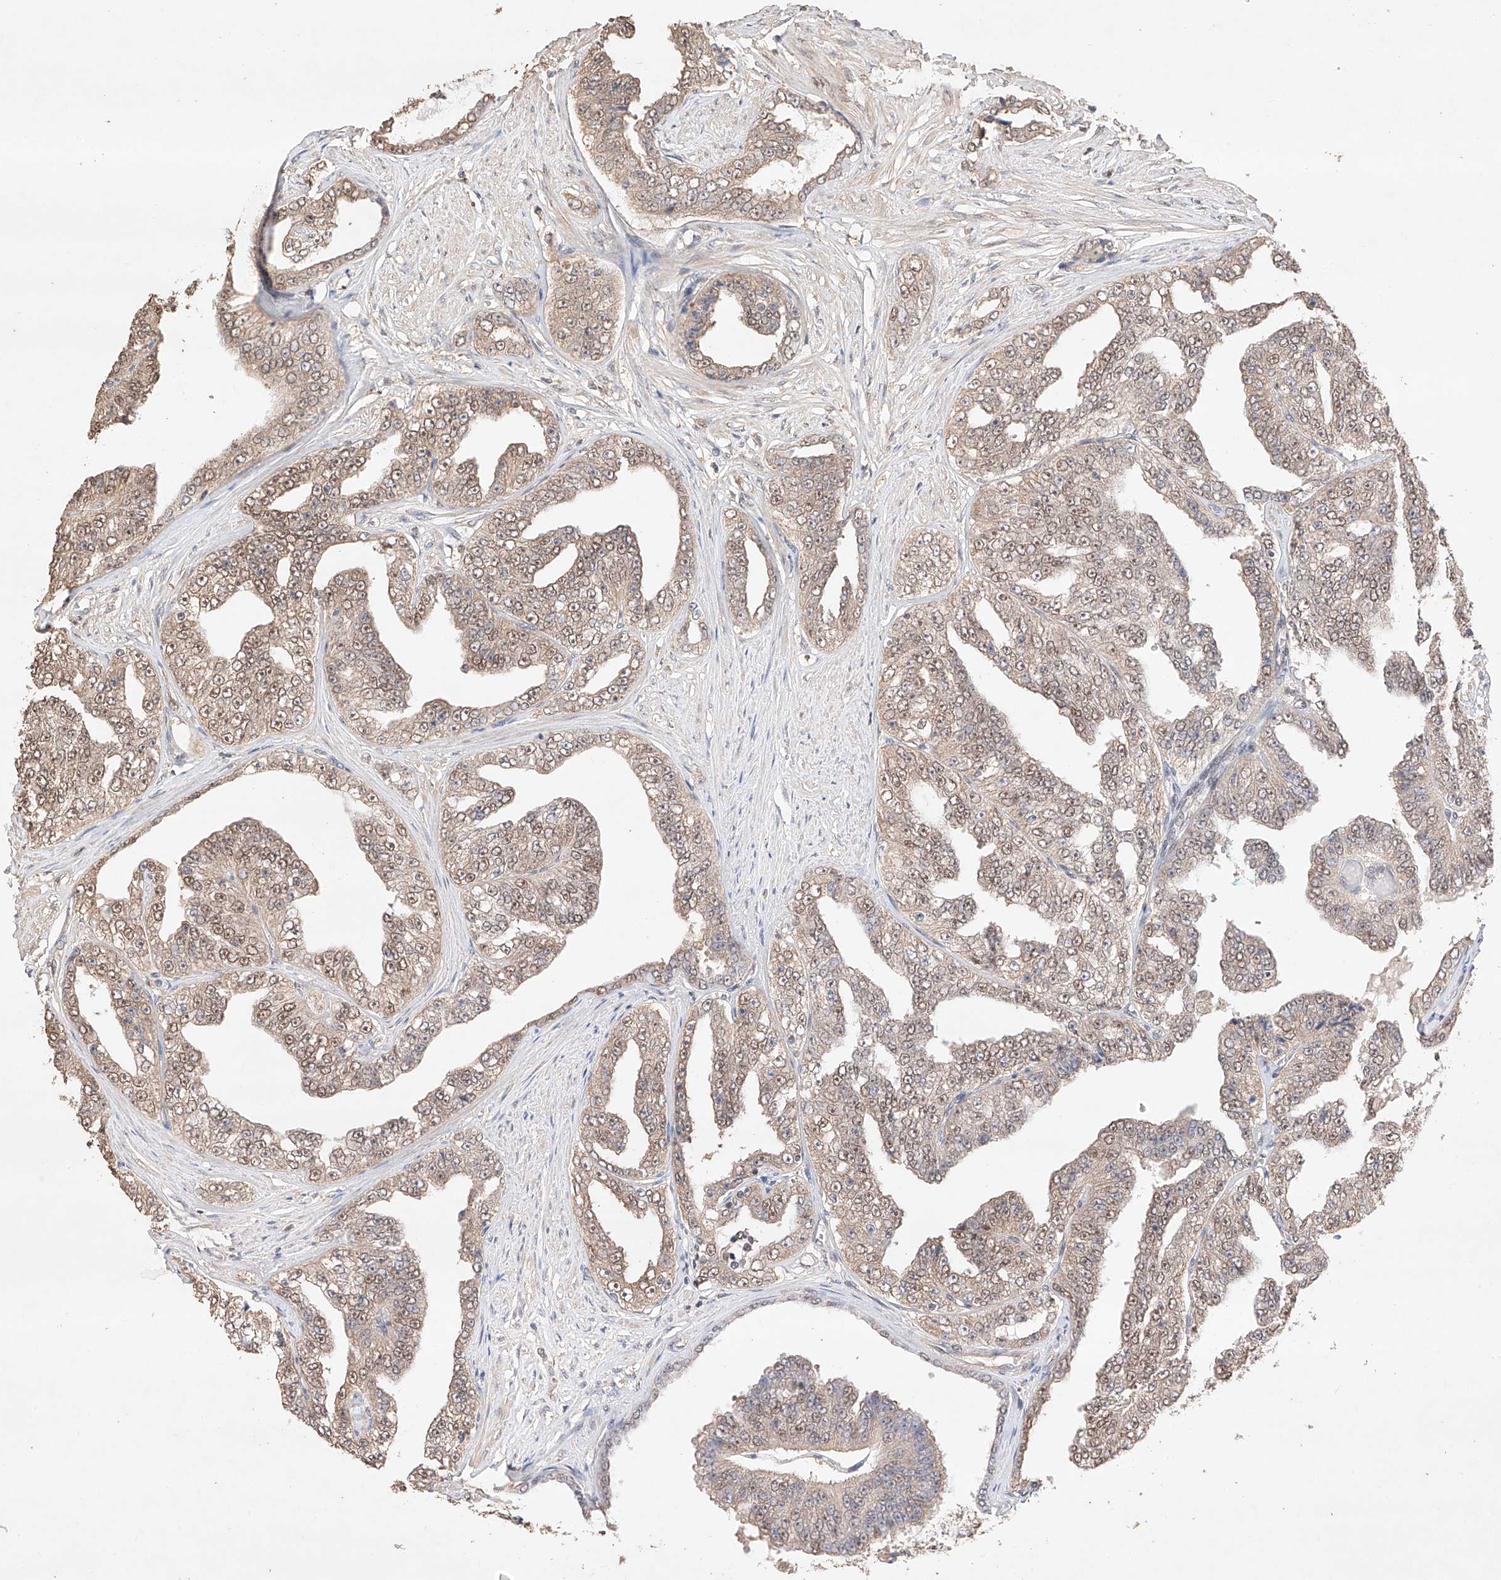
{"staining": {"intensity": "weak", "quantity": ">75%", "location": "cytoplasmic/membranous,nuclear"}, "tissue": "prostate cancer", "cell_type": "Tumor cells", "image_type": "cancer", "snomed": [{"axis": "morphology", "description": "Adenocarcinoma, High grade"}, {"axis": "topography", "description": "Prostate"}], "caption": "IHC staining of prostate high-grade adenocarcinoma, which reveals low levels of weak cytoplasmic/membranous and nuclear positivity in about >75% of tumor cells indicating weak cytoplasmic/membranous and nuclear protein expression. The staining was performed using DAB (3,3'-diaminobenzidine) (brown) for protein detection and nuclei were counterstained in hematoxylin (blue).", "gene": "APIP", "patient": {"sex": "male", "age": 71}}